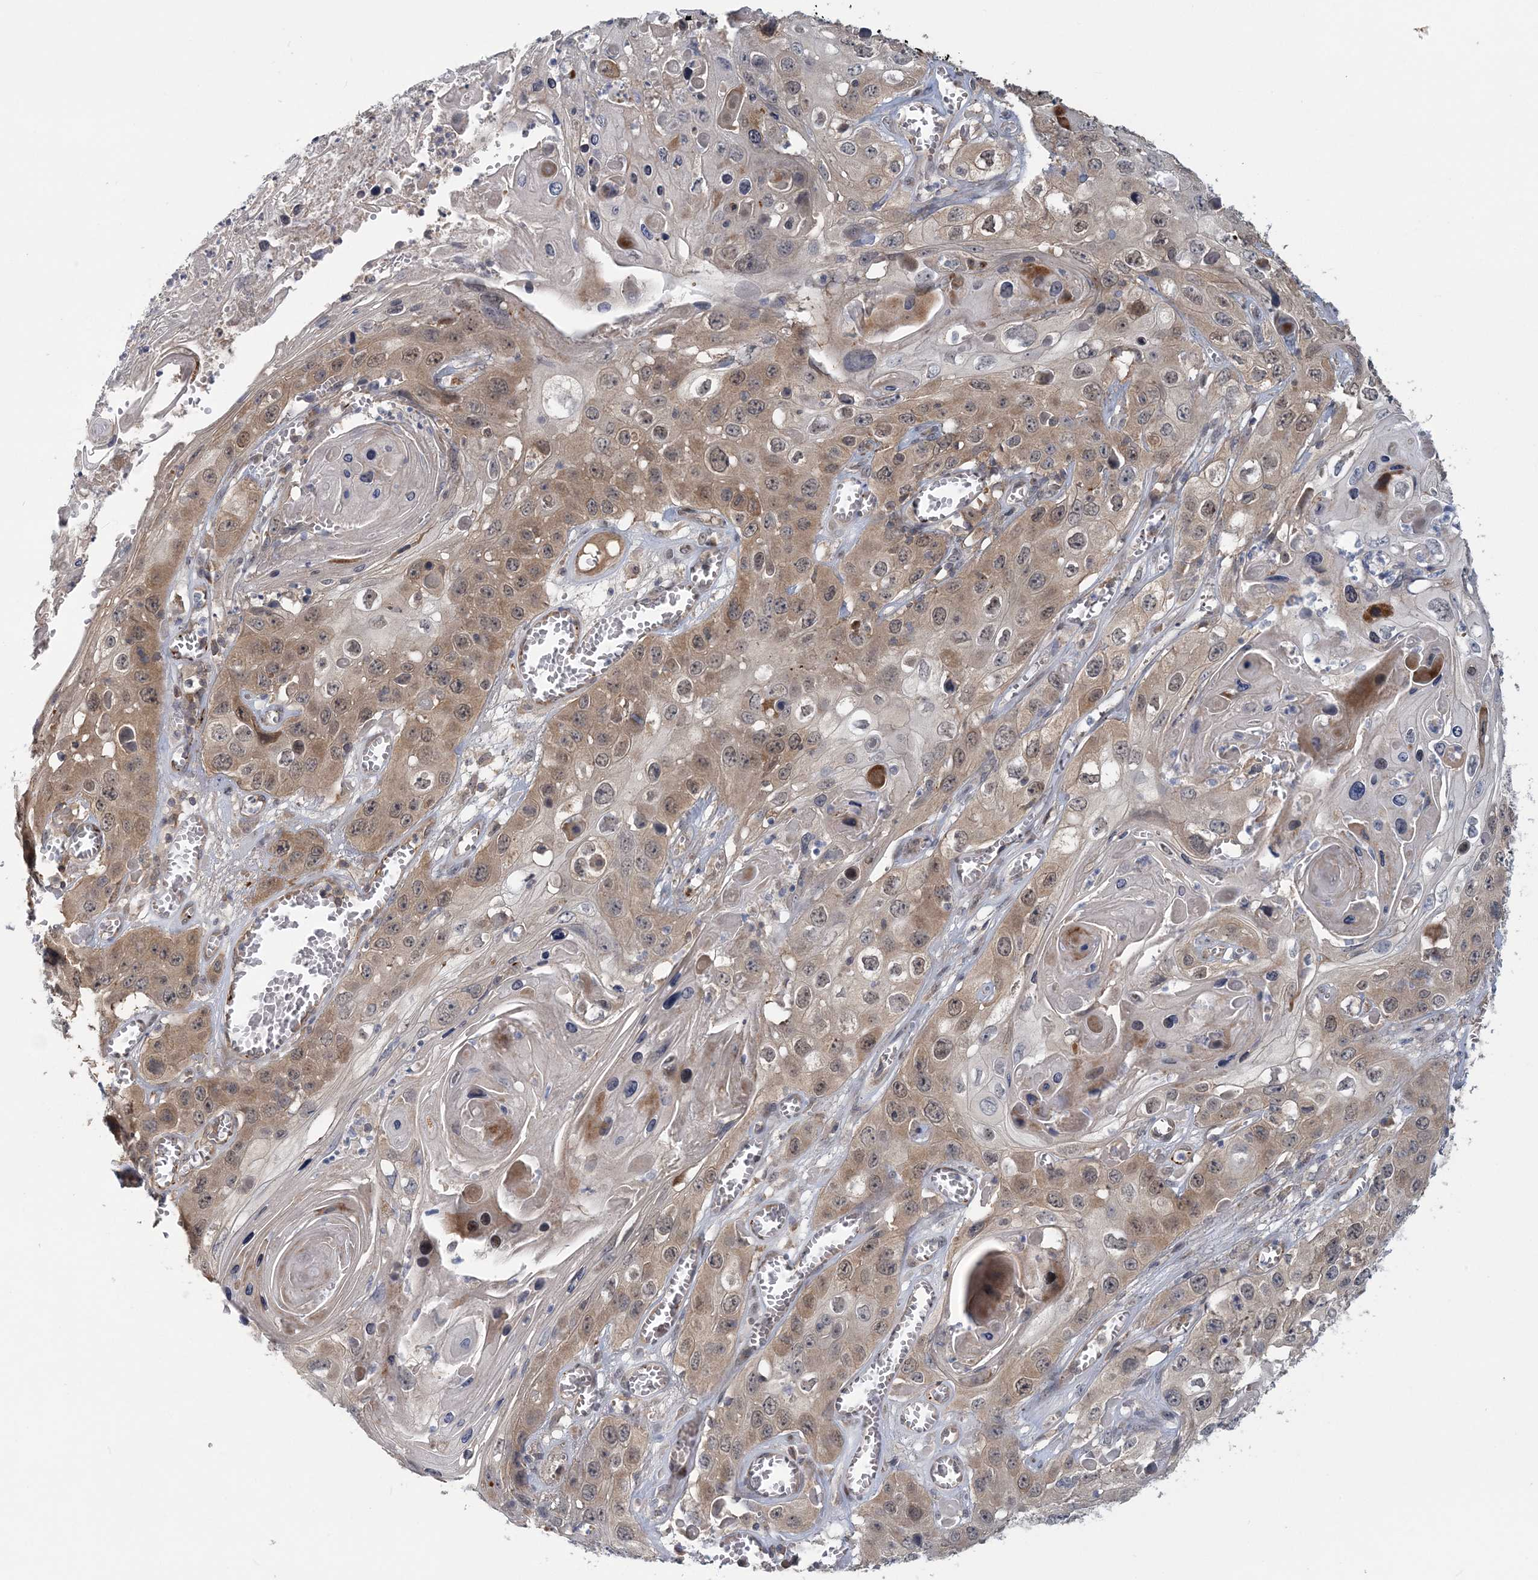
{"staining": {"intensity": "moderate", "quantity": "25%-75%", "location": "cytoplasmic/membranous"}, "tissue": "skin cancer", "cell_type": "Tumor cells", "image_type": "cancer", "snomed": [{"axis": "morphology", "description": "Squamous cell carcinoma, NOS"}, {"axis": "topography", "description": "Skin"}], "caption": "There is medium levels of moderate cytoplasmic/membranous staining in tumor cells of skin cancer (squamous cell carcinoma), as demonstrated by immunohistochemical staining (brown color).", "gene": "RNF25", "patient": {"sex": "male", "age": 55}}